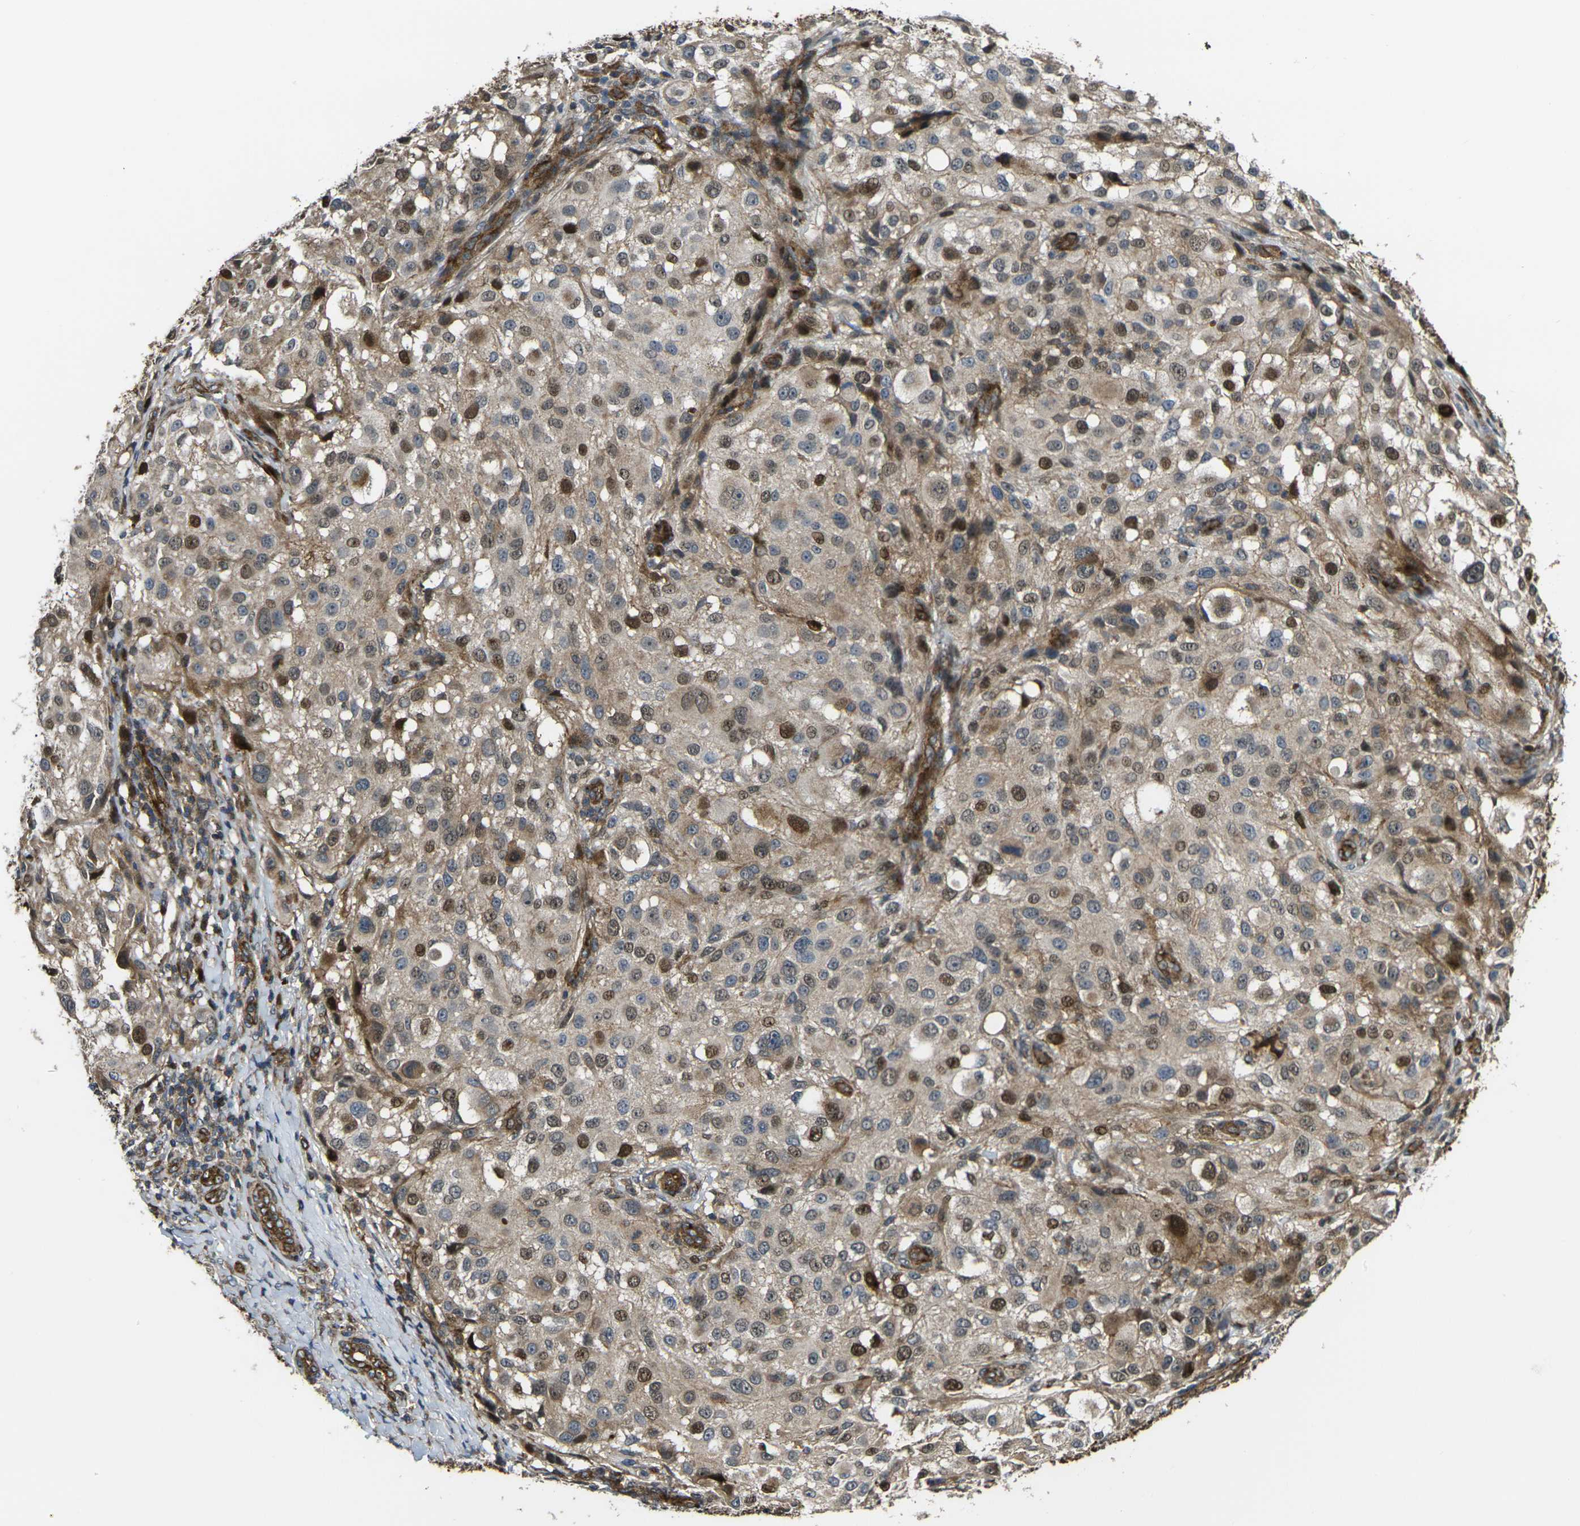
{"staining": {"intensity": "moderate", "quantity": ">75%", "location": "cytoplasmic/membranous,nuclear"}, "tissue": "melanoma", "cell_type": "Tumor cells", "image_type": "cancer", "snomed": [{"axis": "morphology", "description": "Necrosis, NOS"}, {"axis": "morphology", "description": "Malignant melanoma, NOS"}, {"axis": "topography", "description": "Skin"}], "caption": "Malignant melanoma tissue reveals moderate cytoplasmic/membranous and nuclear positivity in approximately >75% of tumor cells", "gene": "ECE1", "patient": {"sex": "female", "age": 87}}